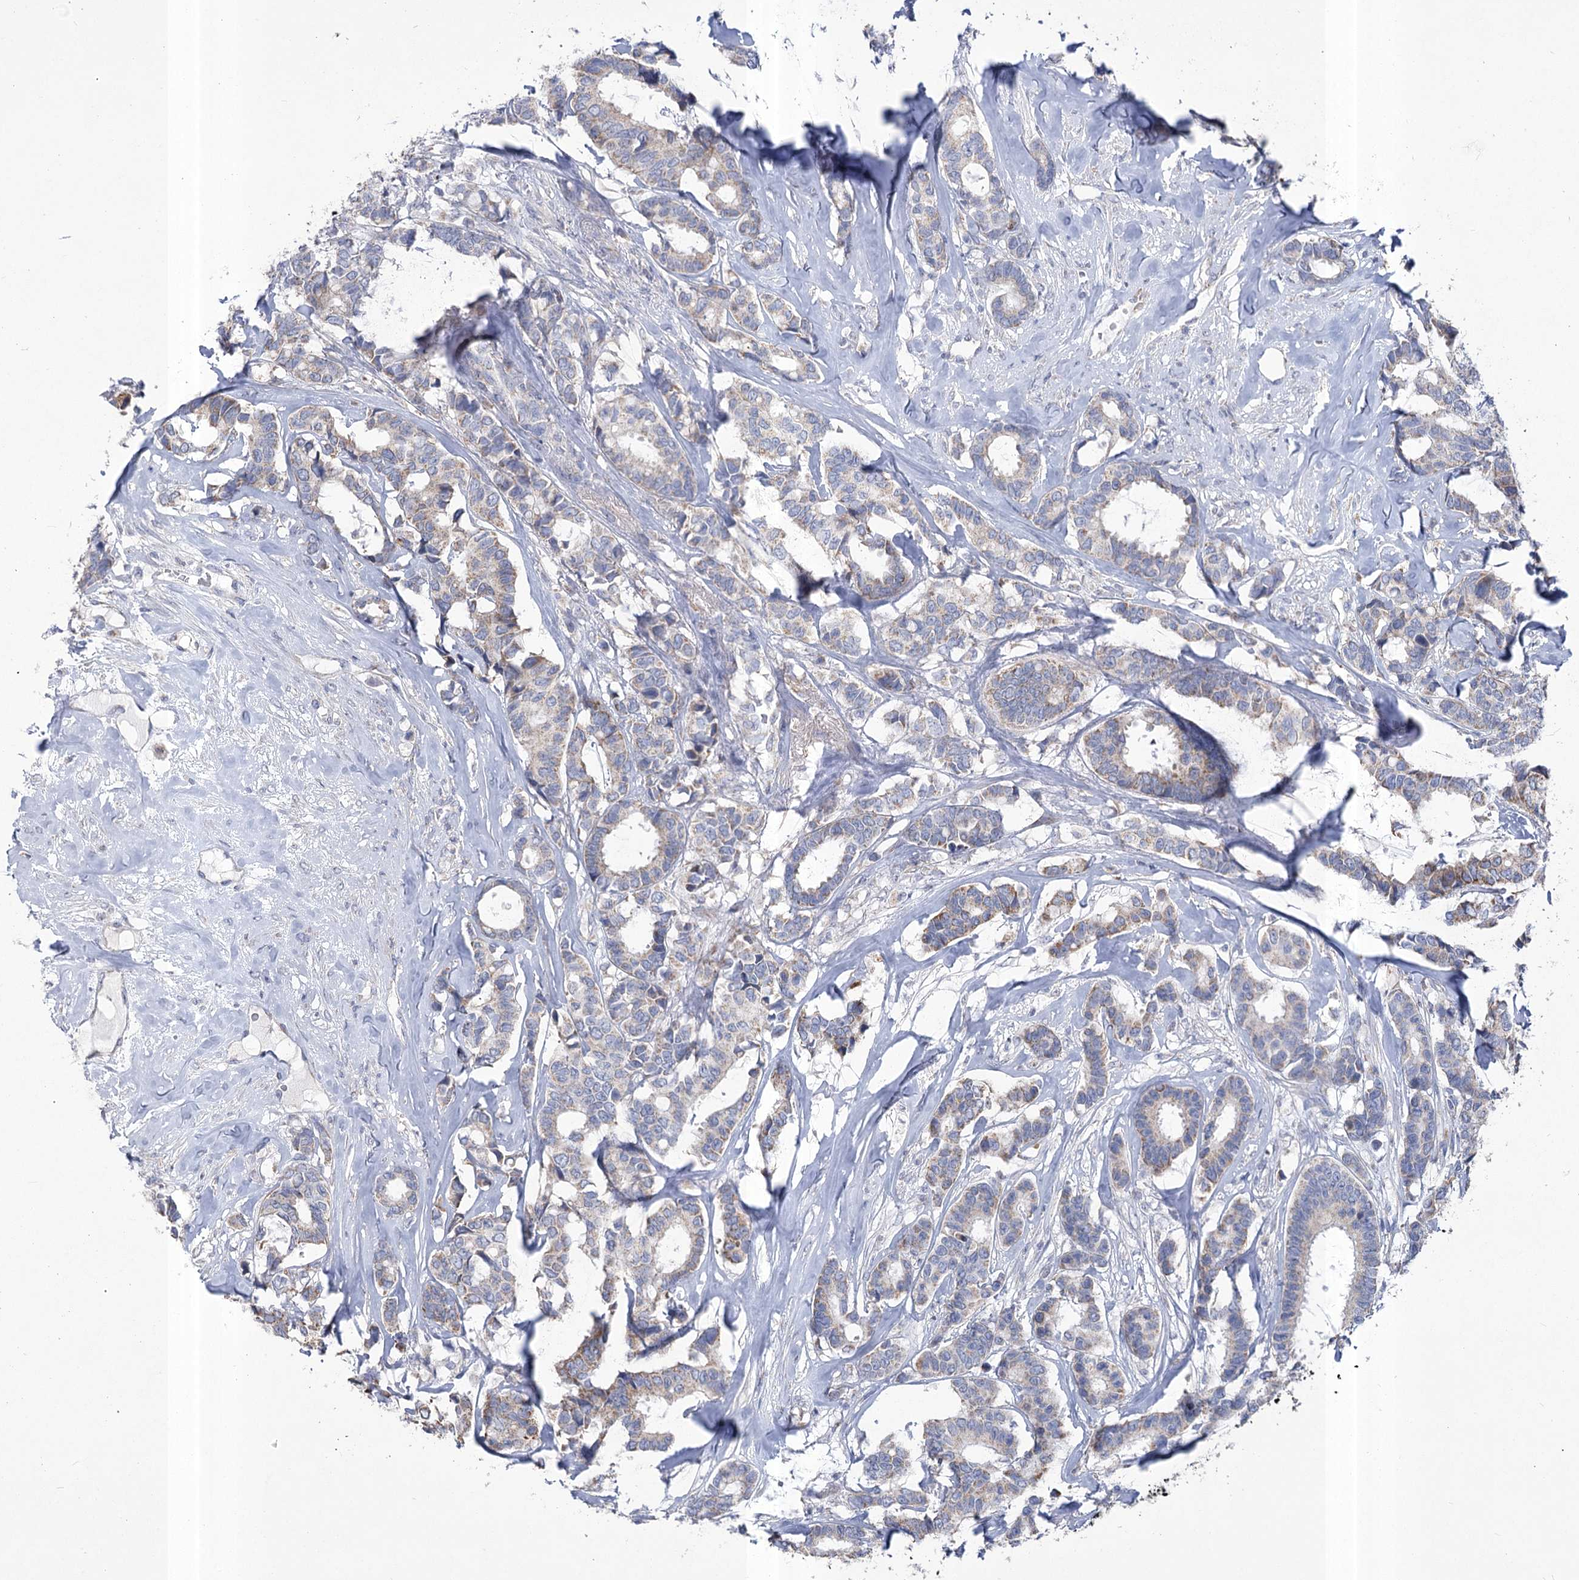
{"staining": {"intensity": "weak", "quantity": "25%-75%", "location": "cytoplasmic/membranous"}, "tissue": "breast cancer", "cell_type": "Tumor cells", "image_type": "cancer", "snomed": [{"axis": "morphology", "description": "Duct carcinoma"}, {"axis": "topography", "description": "Breast"}], "caption": "The immunohistochemical stain highlights weak cytoplasmic/membranous staining in tumor cells of breast cancer tissue.", "gene": "PDHB", "patient": {"sex": "female", "age": 87}}